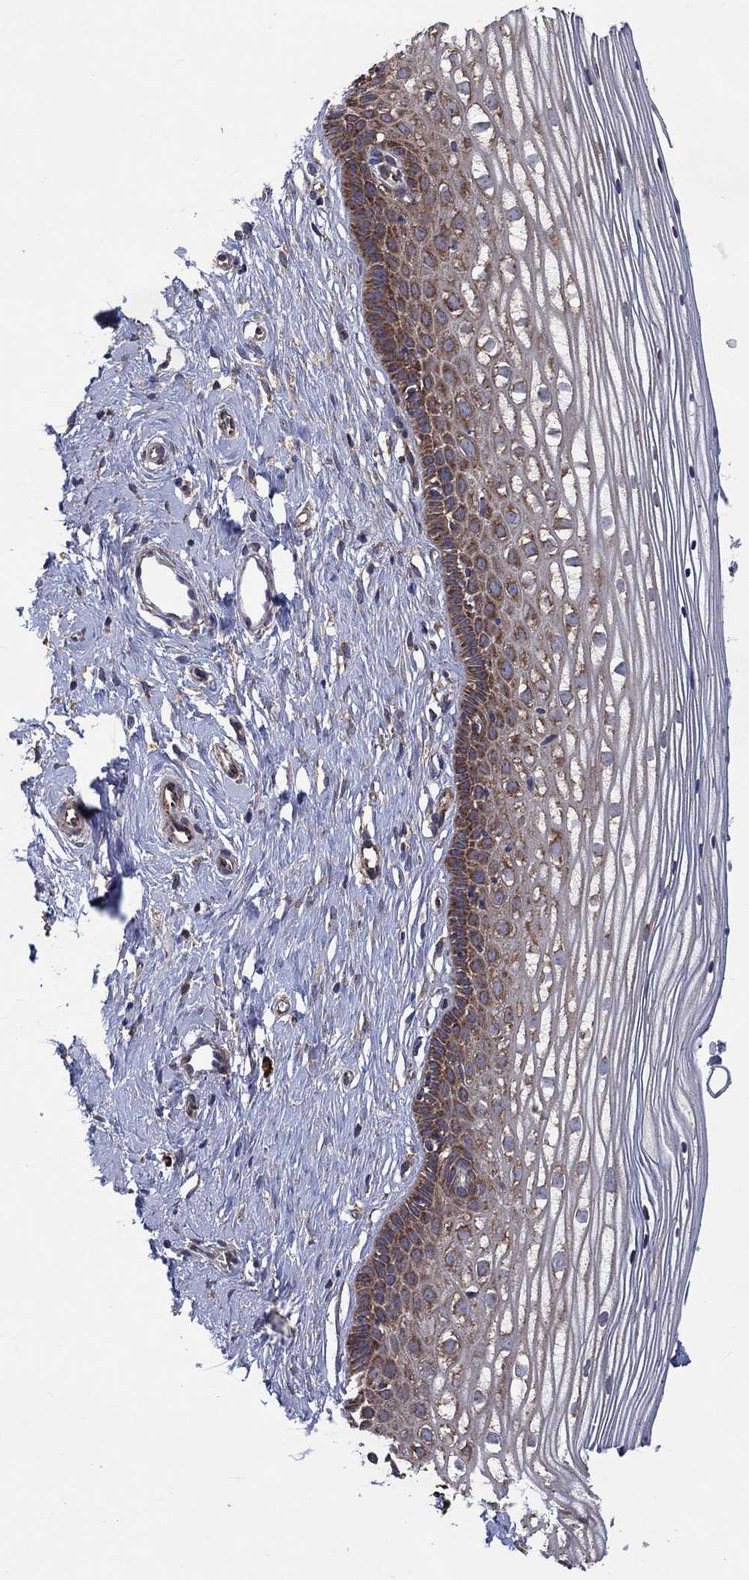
{"staining": {"intensity": "weak", "quantity": ">75%", "location": "cytoplasmic/membranous"}, "tissue": "cervix", "cell_type": "Glandular cells", "image_type": "normal", "snomed": [{"axis": "morphology", "description": "Normal tissue, NOS"}, {"axis": "topography", "description": "Cervix"}], "caption": "Immunohistochemical staining of normal human cervix shows low levels of weak cytoplasmic/membranous staining in approximately >75% of glandular cells. (IHC, brightfield microscopy, high magnification).", "gene": "RPLP0", "patient": {"sex": "female", "age": 40}}